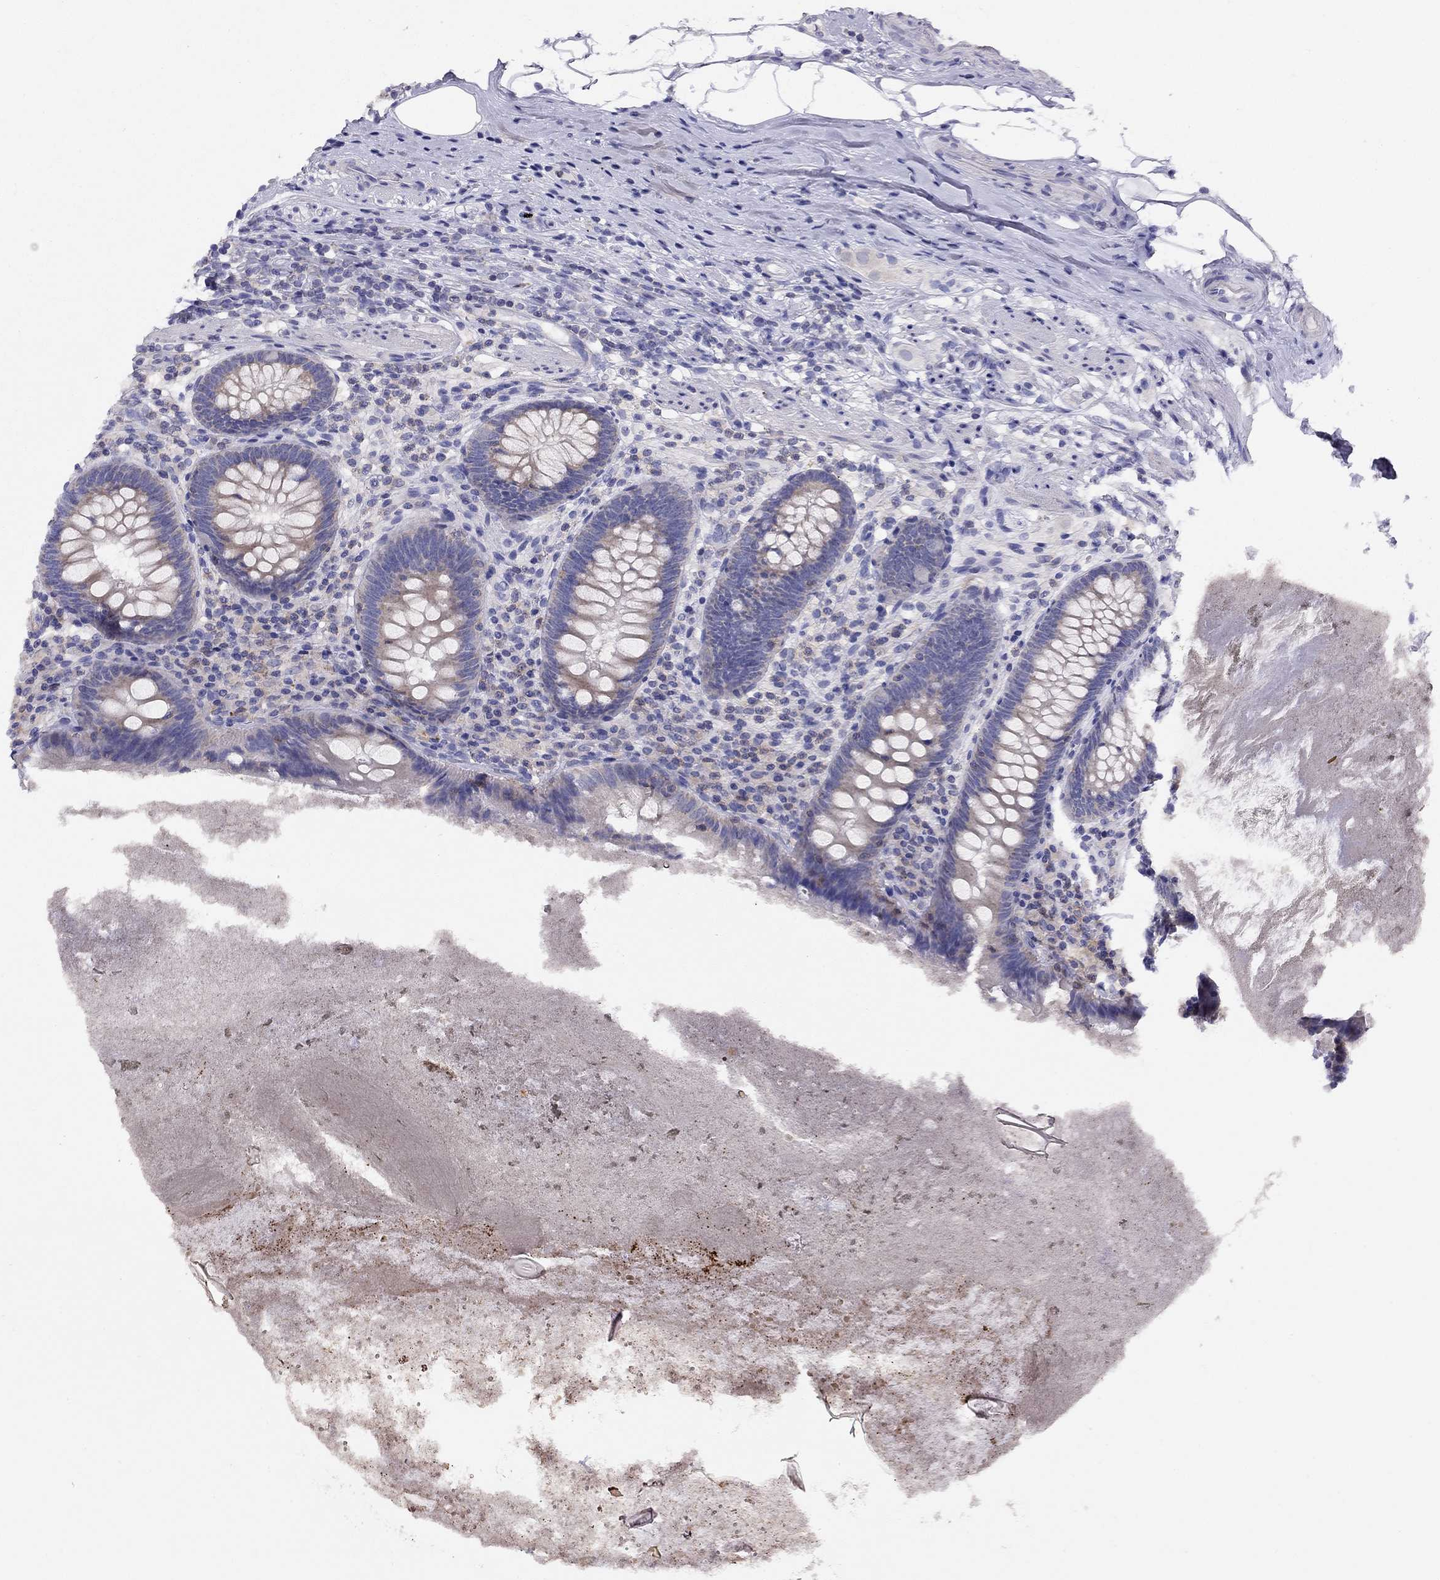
{"staining": {"intensity": "negative", "quantity": "none", "location": "none"}, "tissue": "appendix", "cell_type": "Glandular cells", "image_type": "normal", "snomed": [{"axis": "morphology", "description": "Normal tissue, NOS"}, {"axis": "topography", "description": "Appendix"}], "caption": "A high-resolution image shows immunohistochemistry staining of unremarkable appendix, which demonstrates no significant expression in glandular cells. The staining is performed using DAB brown chromogen with nuclei counter-stained in using hematoxylin.", "gene": "CITED1", "patient": {"sex": "male", "age": 47}}